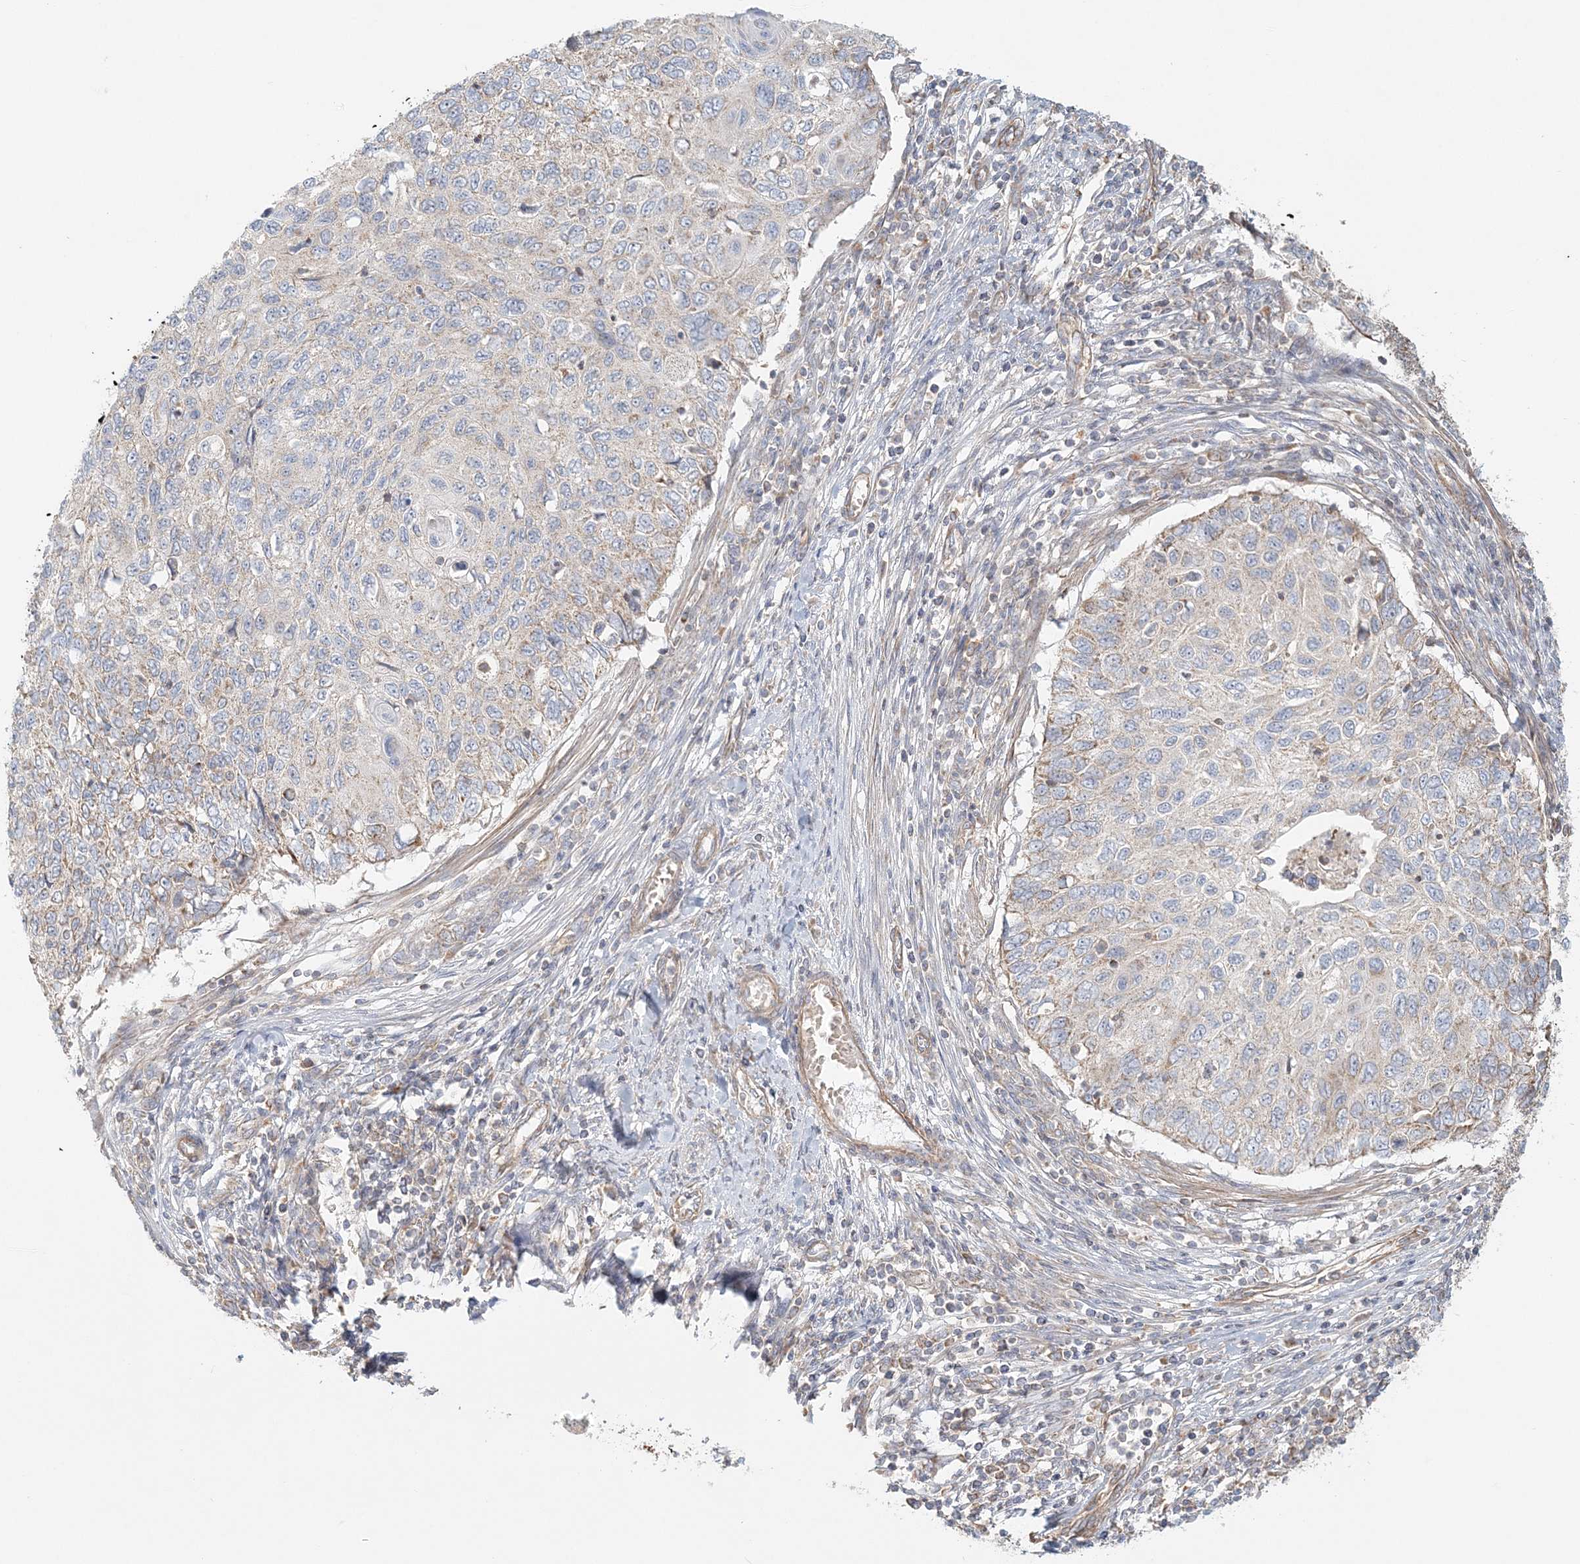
{"staining": {"intensity": "moderate", "quantity": "<25%", "location": "cytoplasmic/membranous"}, "tissue": "cervical cancer", "cell_type": "Tumor cells", "image_type": "cancer", "snomed": [{"axis": "morphology", "description": "Squamous cell carcinoma, NOS"}, {"axis": "topography", "description": "Cervix"}], "caption": "Human cervical cancer stained for a protein (brown) shows moderate cytoplasmic/membranous positive expression in approximately <25% of tumor cells.", "gene": "KIAA0232", "patient": {"sex": "female", "age": 70}}